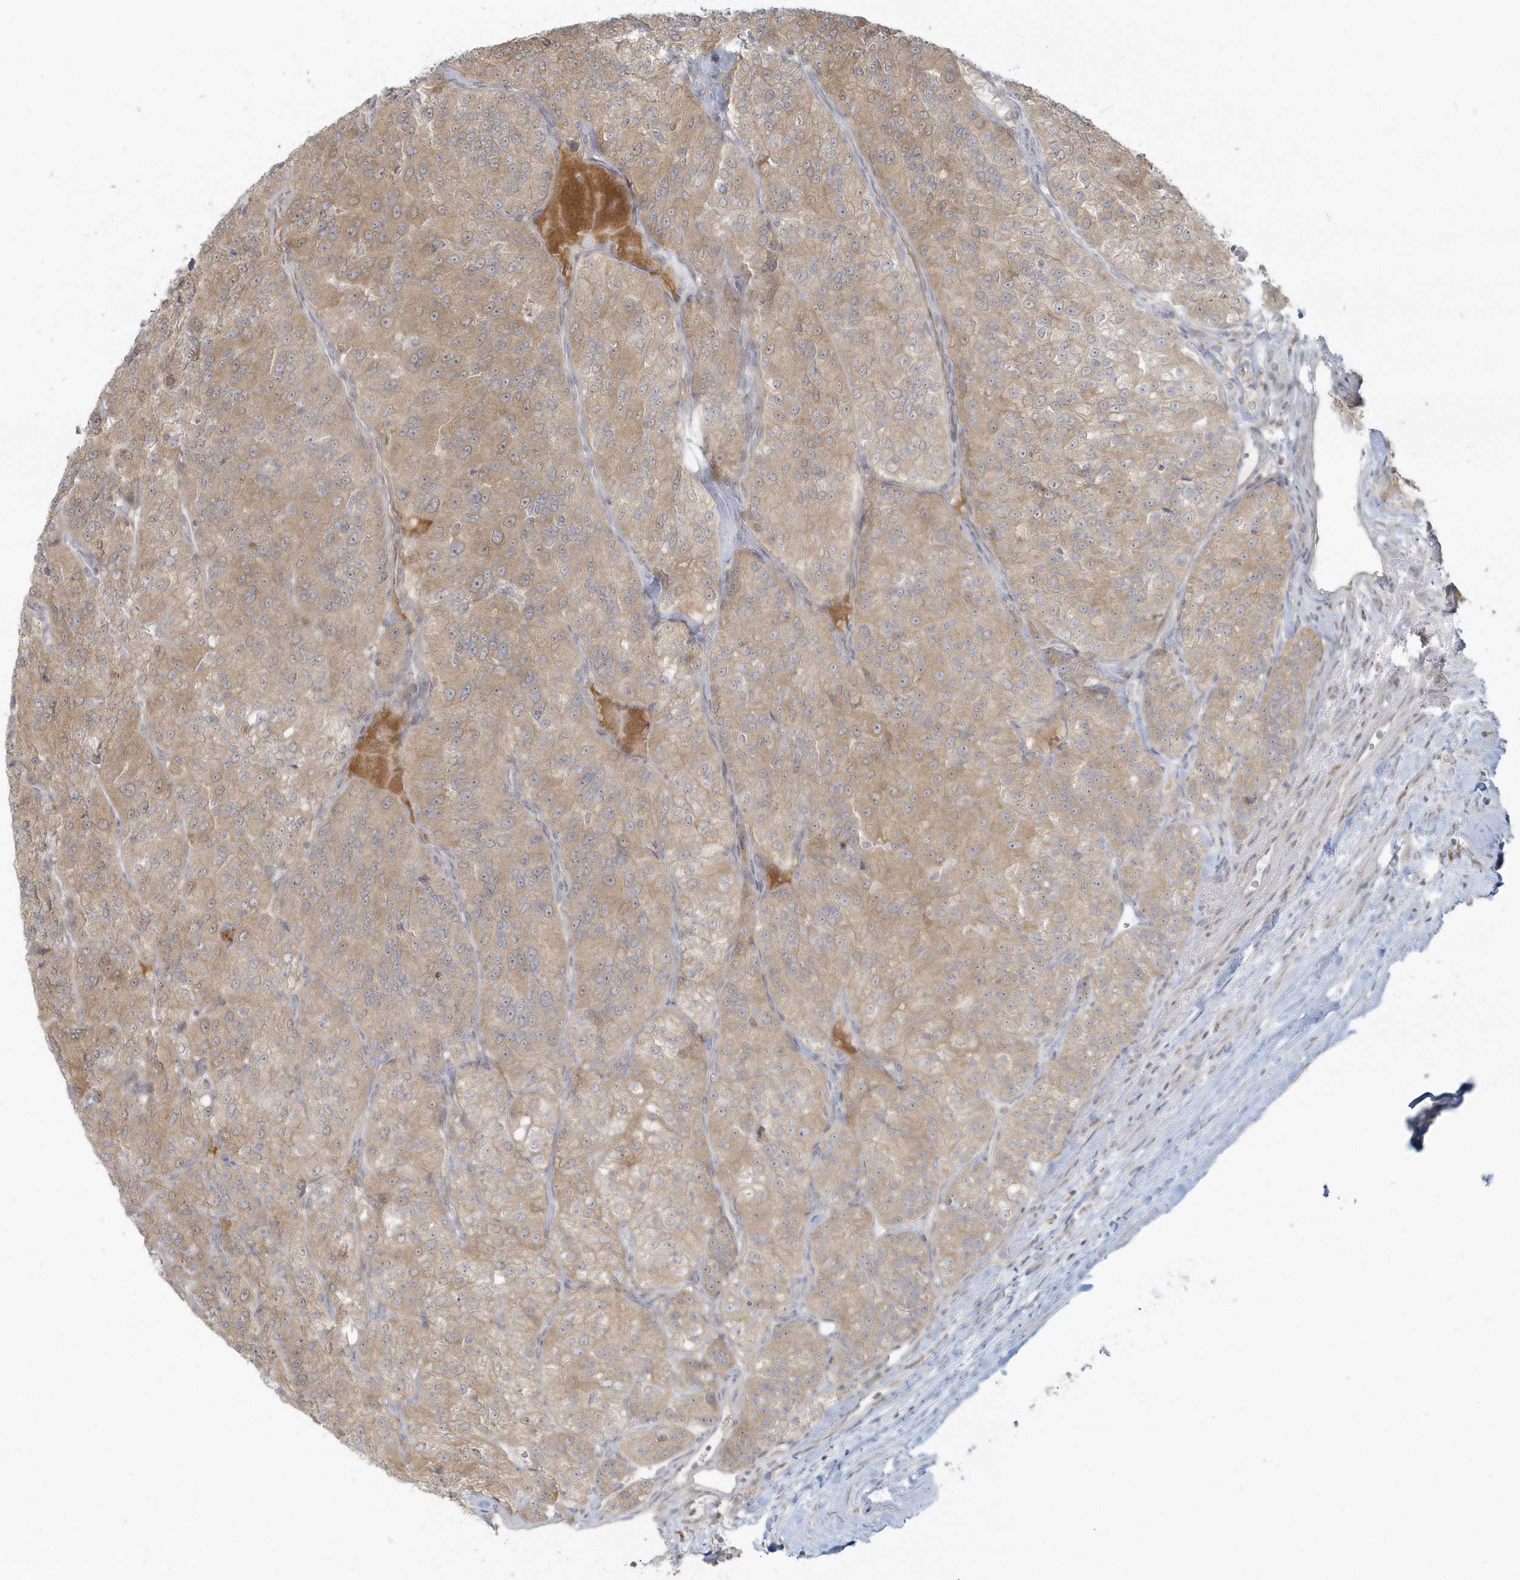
{"staining": {"intensity": "moderate", "quantity": ">75%", "location": "cytoplasmic/membranous"}, "tissue": "renal cancer", "cell_type": "Tumor cells", "image_type": "cancer", "snomed": [{"axis": "morphology", "description": "Adenocarcinoma, NOS"}, {"axis": "topography", "description": "Kidney"}], "caption": "A brown stain highlights moderate cytoplasmic/membranous staining of a protein in adenocarcinoma (renal) tumor cells.", "gene": "BLTP3A", "patient": {"sex": "female", "age": 63}}